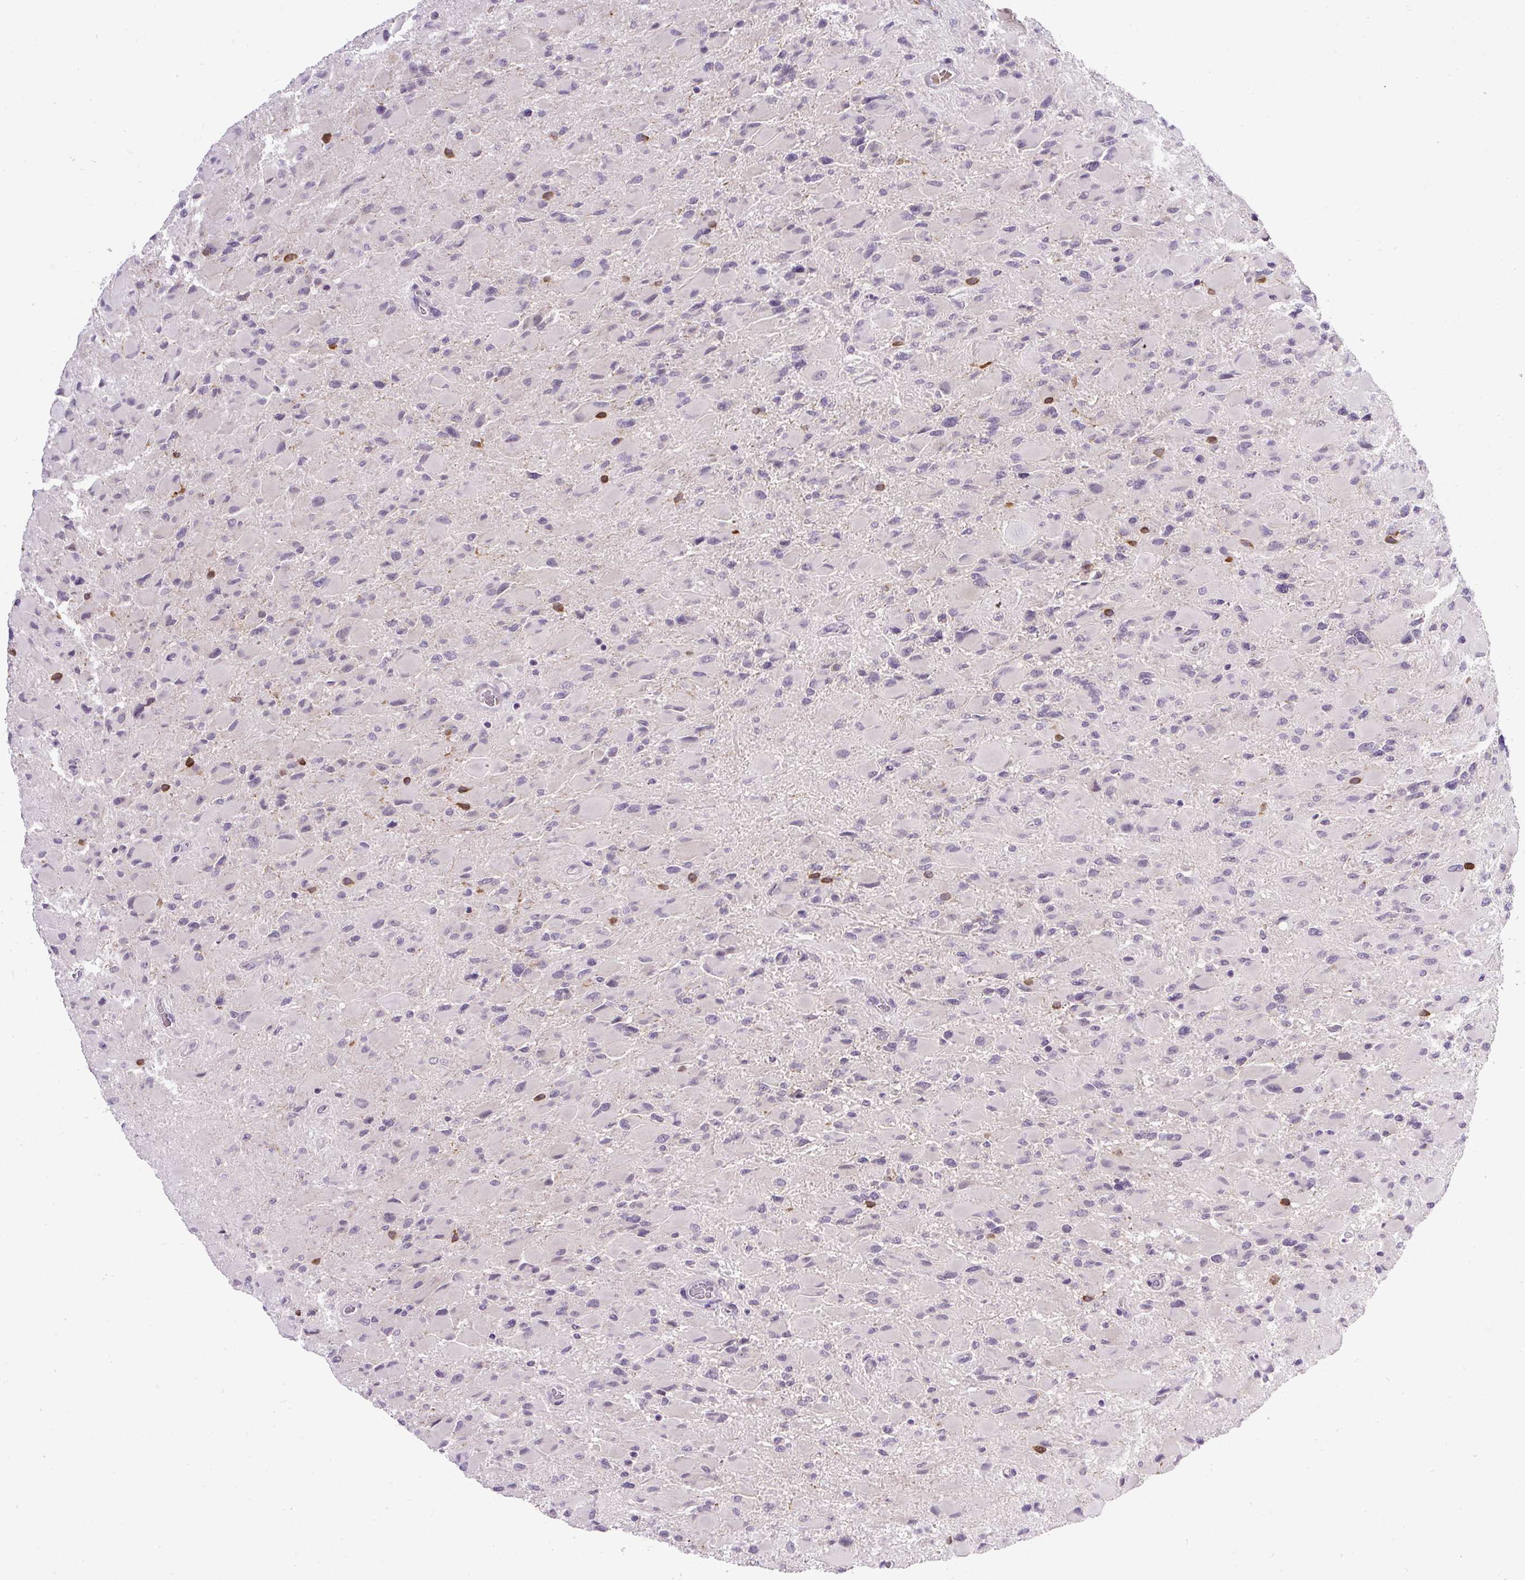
{"staining": {"intensity": "negative", "quantity": "none", "location": "none"}, "tissue": "glioma", "cell_type": "Tumor cells", "image_type": "cancer", "snomed": [{"axis": "morphology", "description": "Glioma, malignant, High grade"}, {"axis": "topography", "description": "Cerebral cortex"}], "caption": "High magnification brightfield microscopy of malignant glioma (high-grade) stained with DAB (3,3'-diaminobenzidine) (brown) and counterstained with hematoxylin (blue): tumor cells show no significant positivity.", "gene": "FAM117B", "patient": {"sex": "female", "age": 36}}